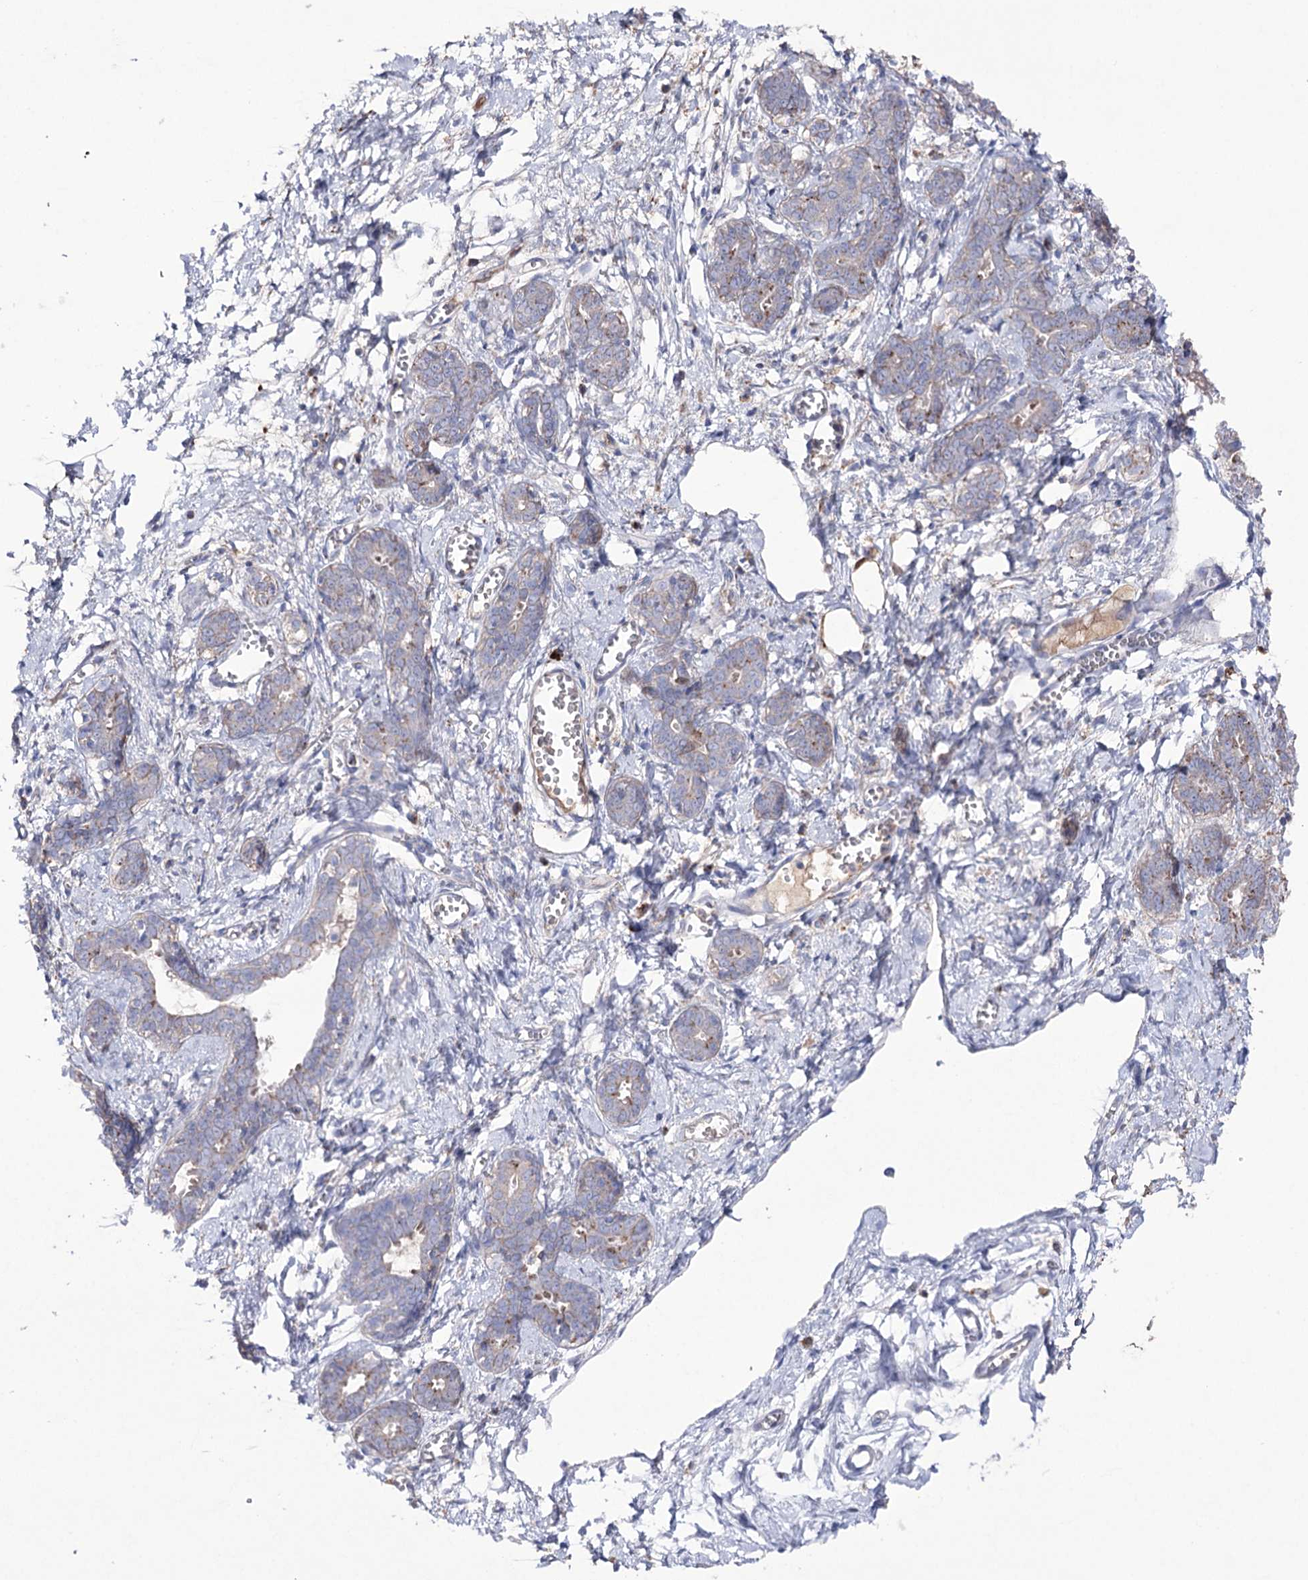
{"staining": {"intensity": "negative", "quantity": "none", "location": "none"}, "tissue": "breast", "cell_type": "Adipocytes", "image_type": "normal", "snomed": [{"axis": "morphology", "description": "Normal tissue, NOS"}, {"axis": "topography", "description": "Breast"}], "caption": "A high-resolution image shows immunohistochemistry staining of benign breast, which reveals no significant positivity in adipocytes.", "gene": "NAGLU", "patient": {"sex": "female", "age": 27}}